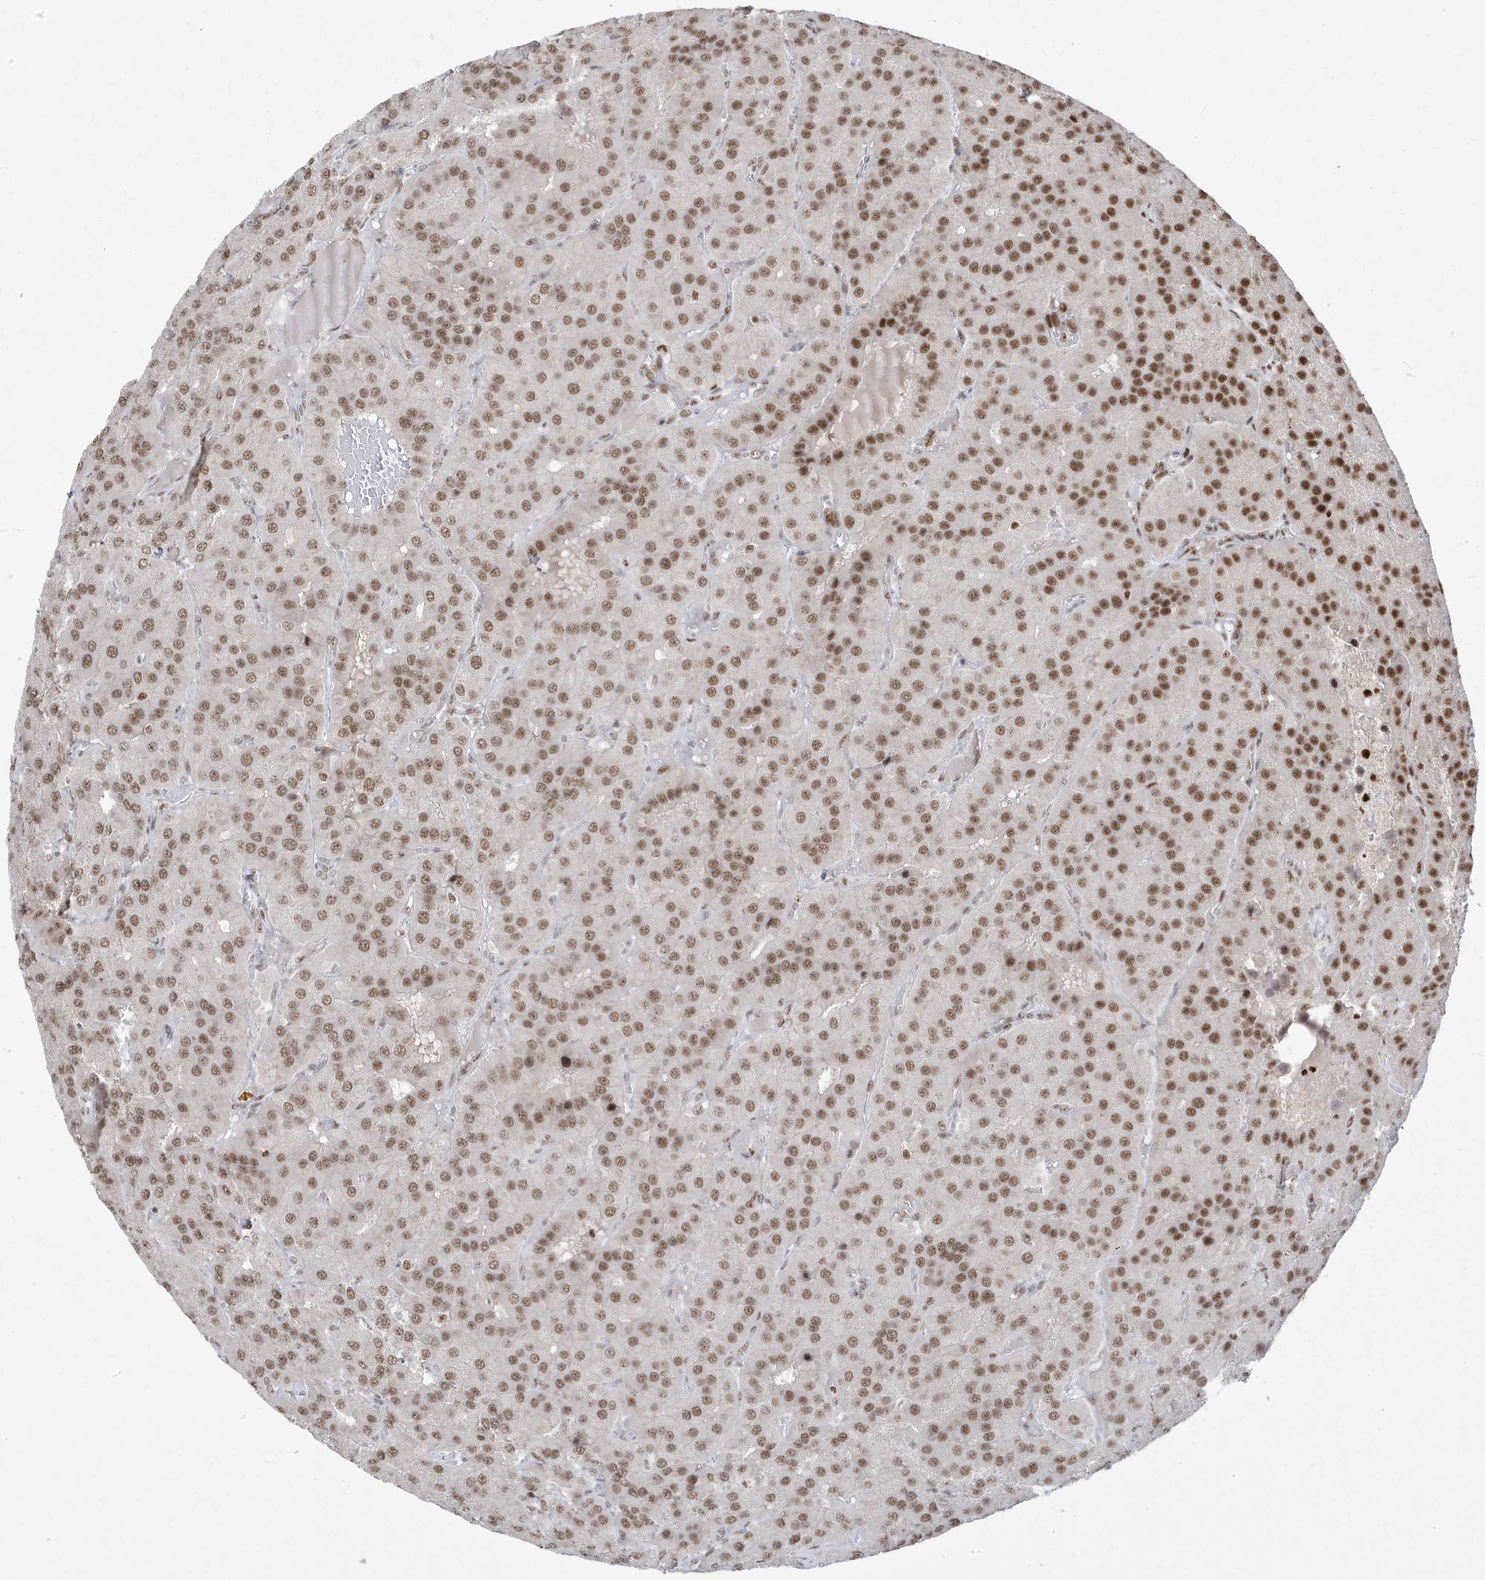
{"staining": {"intensity": "moderate", "quantity": ">75%", "location": "nuclear"}, "tissue": "parathyroid gland", "cell_type": "Glandular cells", "image_type": "normal", "snomed": [{"axis": "morphology", "description": "Normal tissue, NOS"}, {"axis": "morphology", "description": "Adenoma, NOS"}, {"axis": "topography", "description": "Parathyroid gland"}], "caption": "A histopathology image of human parathyroid gland stained for a protein exhibits moderate nuclear brown staining in glandular cells. The staining was performed using DAB, with brown indicating positive protein expression. Nuclei are stained blue with hematoxylin.", "gene": "MTREX", "patient": {"sex": "female", "age": 86}}